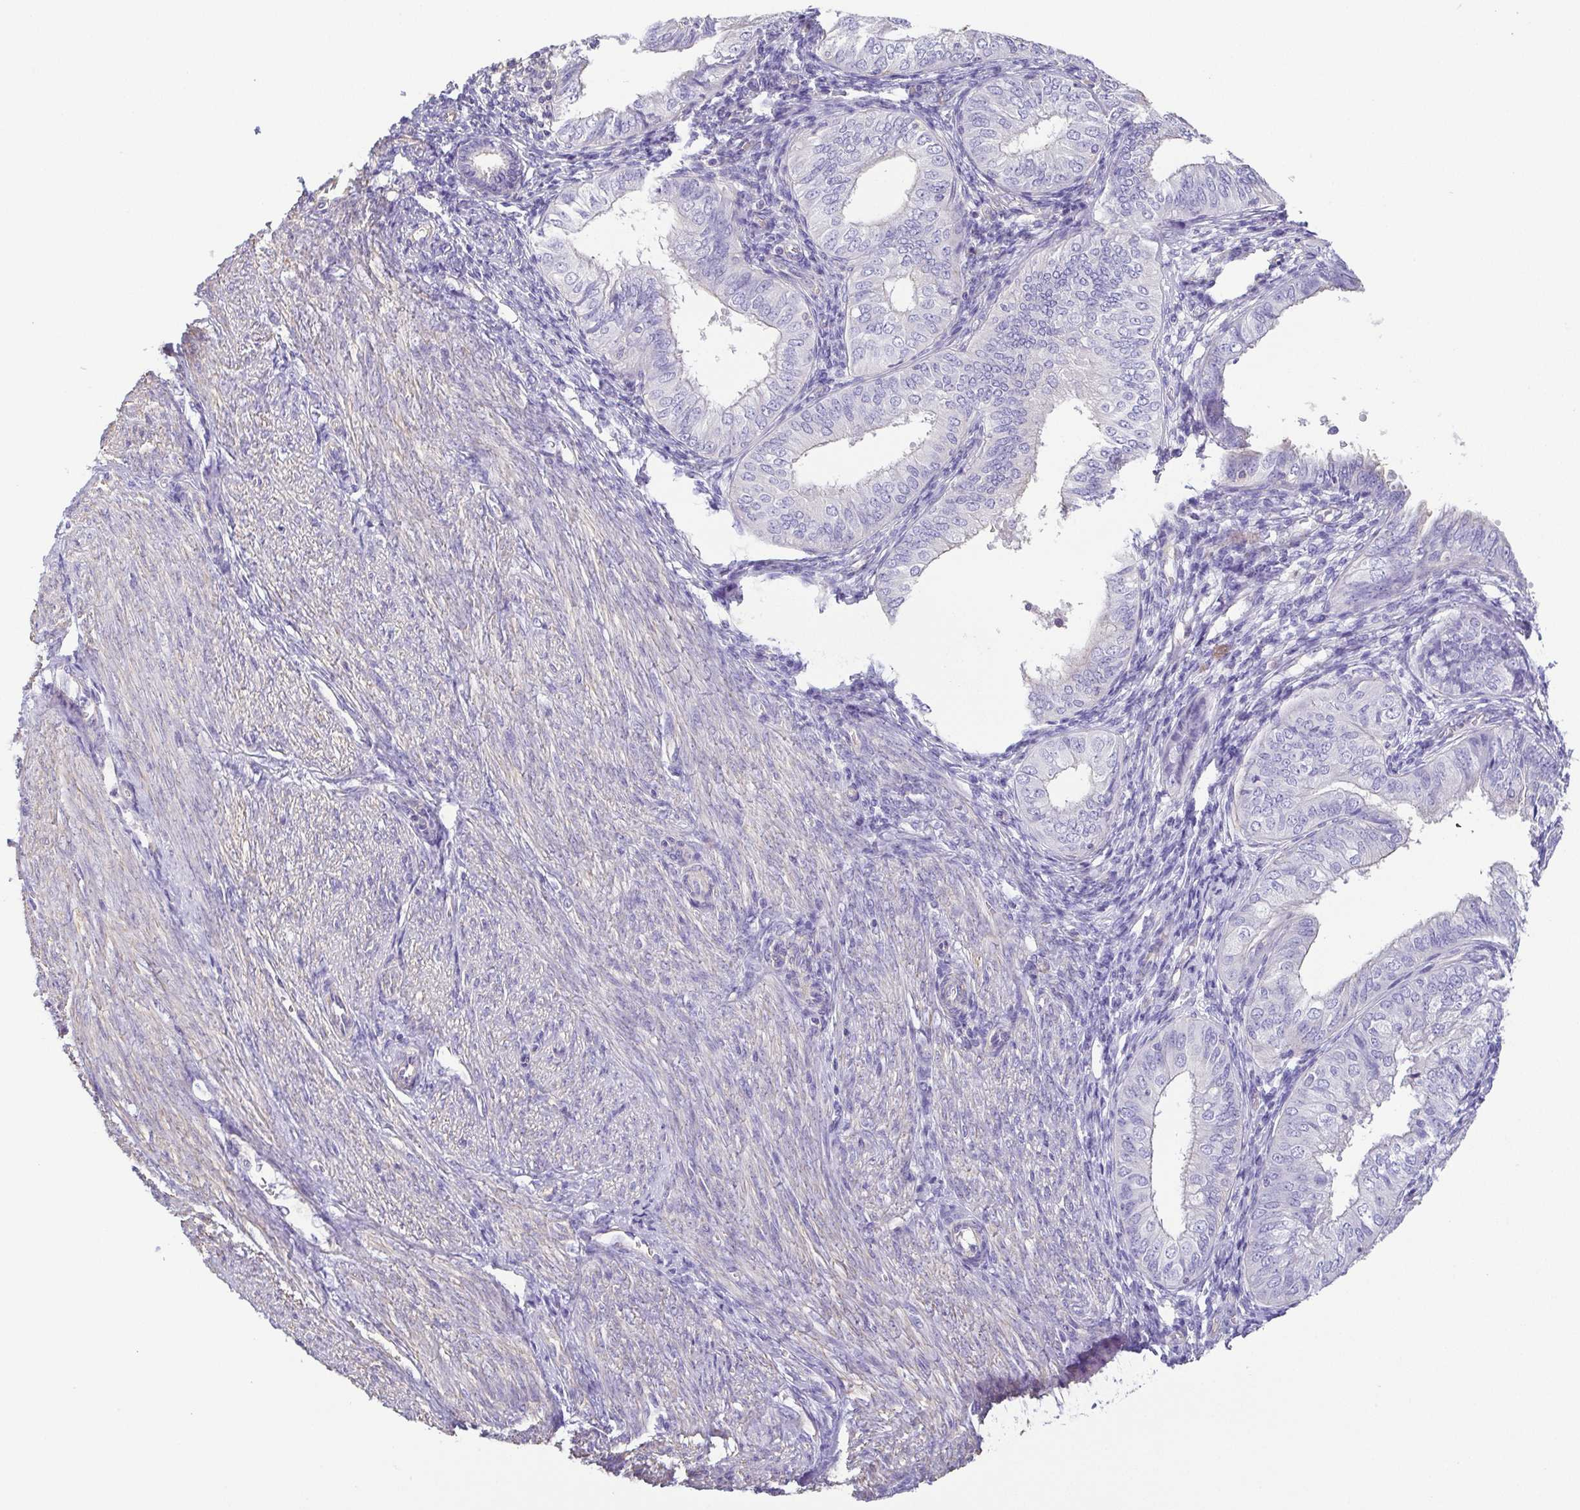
{"staining": {"intensity": "negative", "quantity": "none", "location": "none"}, "tissue": "endometrial cancer", "cell_type": "Tumor cells", "image_type": "cancer", "snomed": [{"axis": "morphology", "description": "Adenocarcinoma, NOS"}, {"axis": "topography", "description": "Endometrium"}], "caption": "Protein analysis of endometrial cancer displays no significant staining in tumor cells.", "gene": "MYL6", "patient": {"sex": "female", "age": 58}}